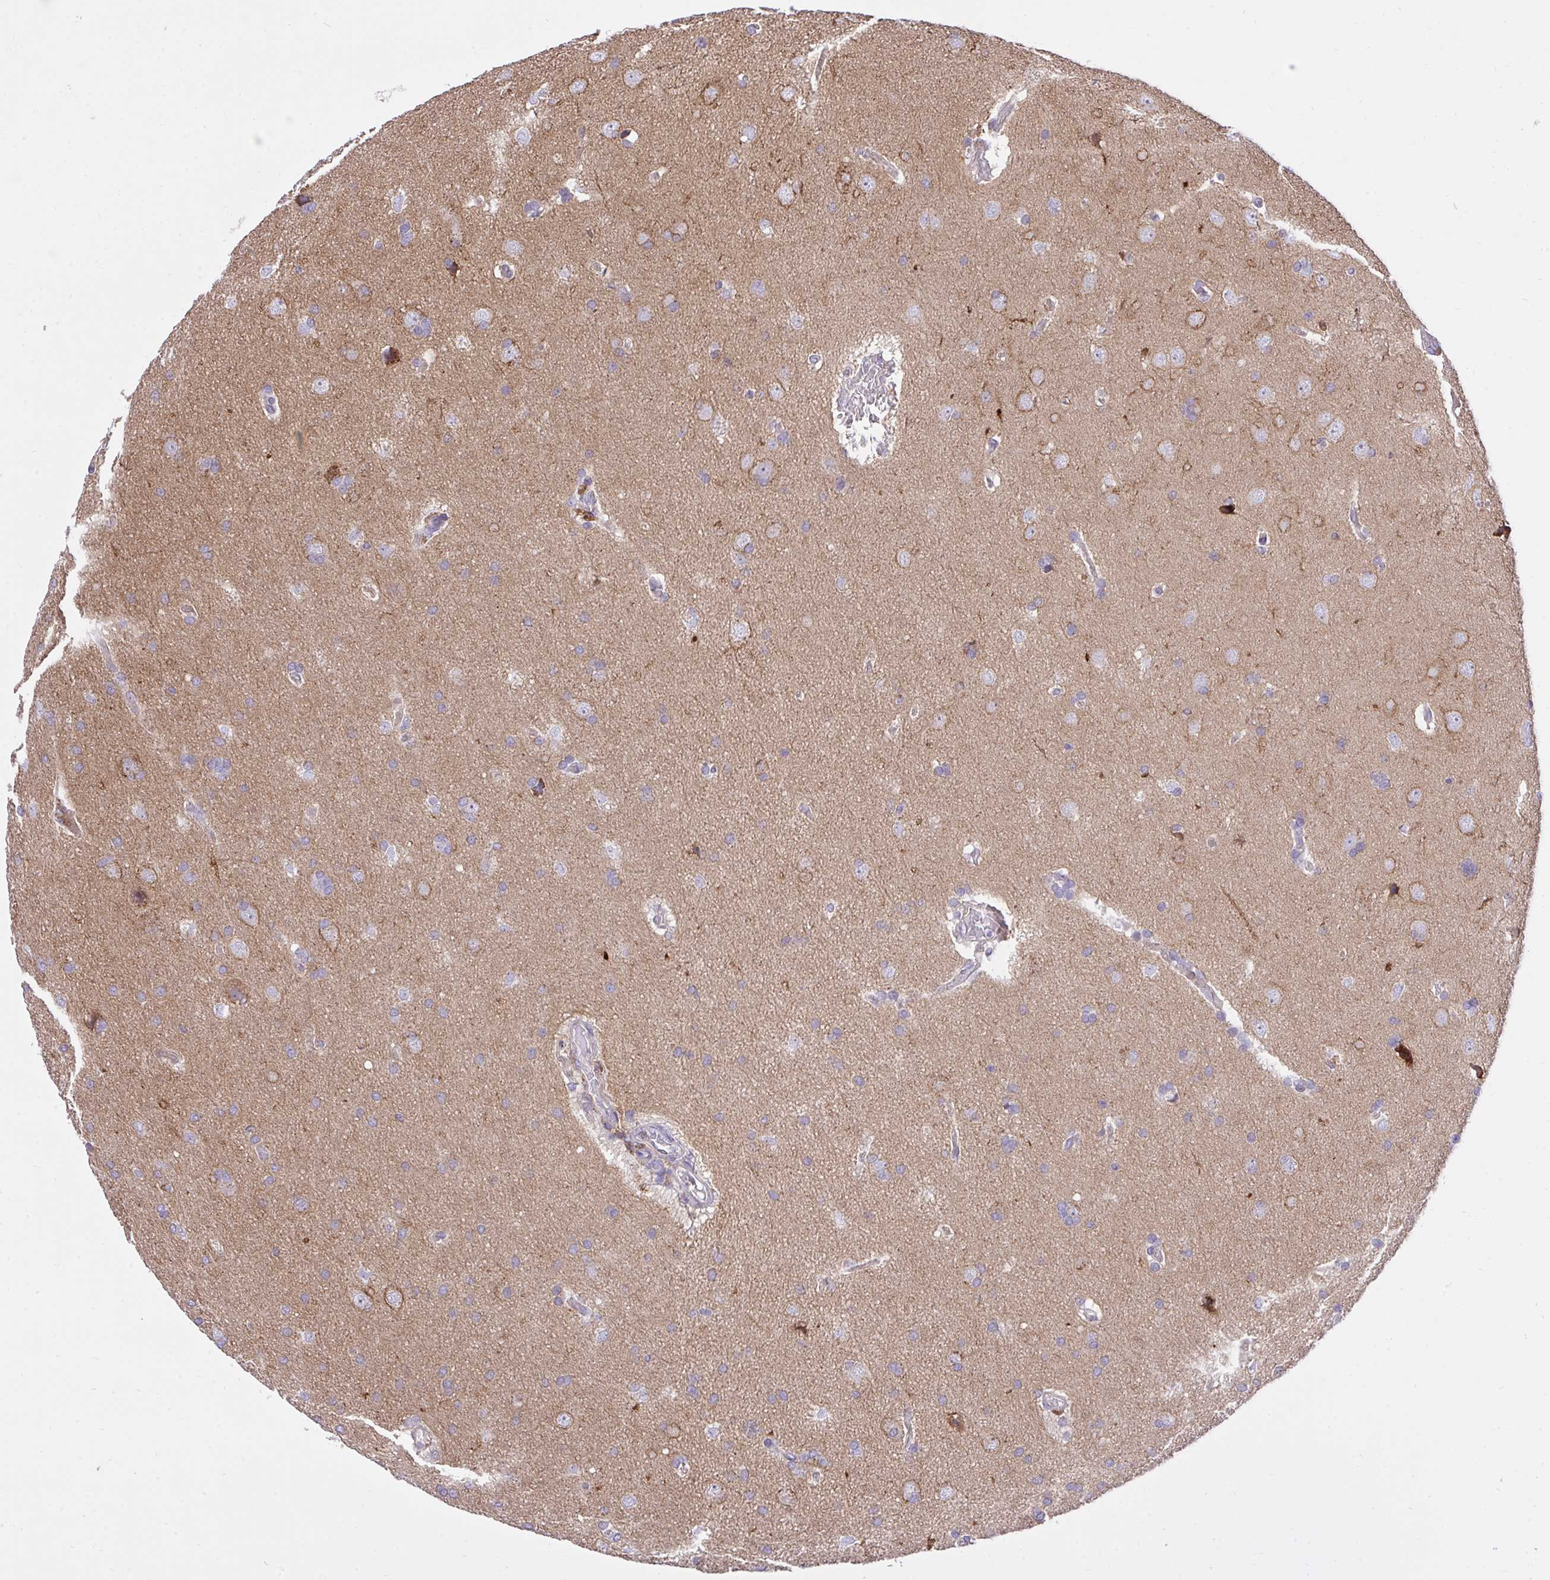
{"staining": {"intensity": "negative", "quantity": "none", "location": "none"}, "tissue": "glioma", "cell_type": "Tumor cells", "image_type": "cancer", "snomed": [{"axis": "morphology", "description": "Glioma, malignant, Low grade"}, {"axis": "topography", "description": "Brain"}], "caption": "The IHC histopathology image has no significant expression in tumor cells of glioma tissue.", "gene": "ERI1", "patient": {"sex": "female", "age": 54}}